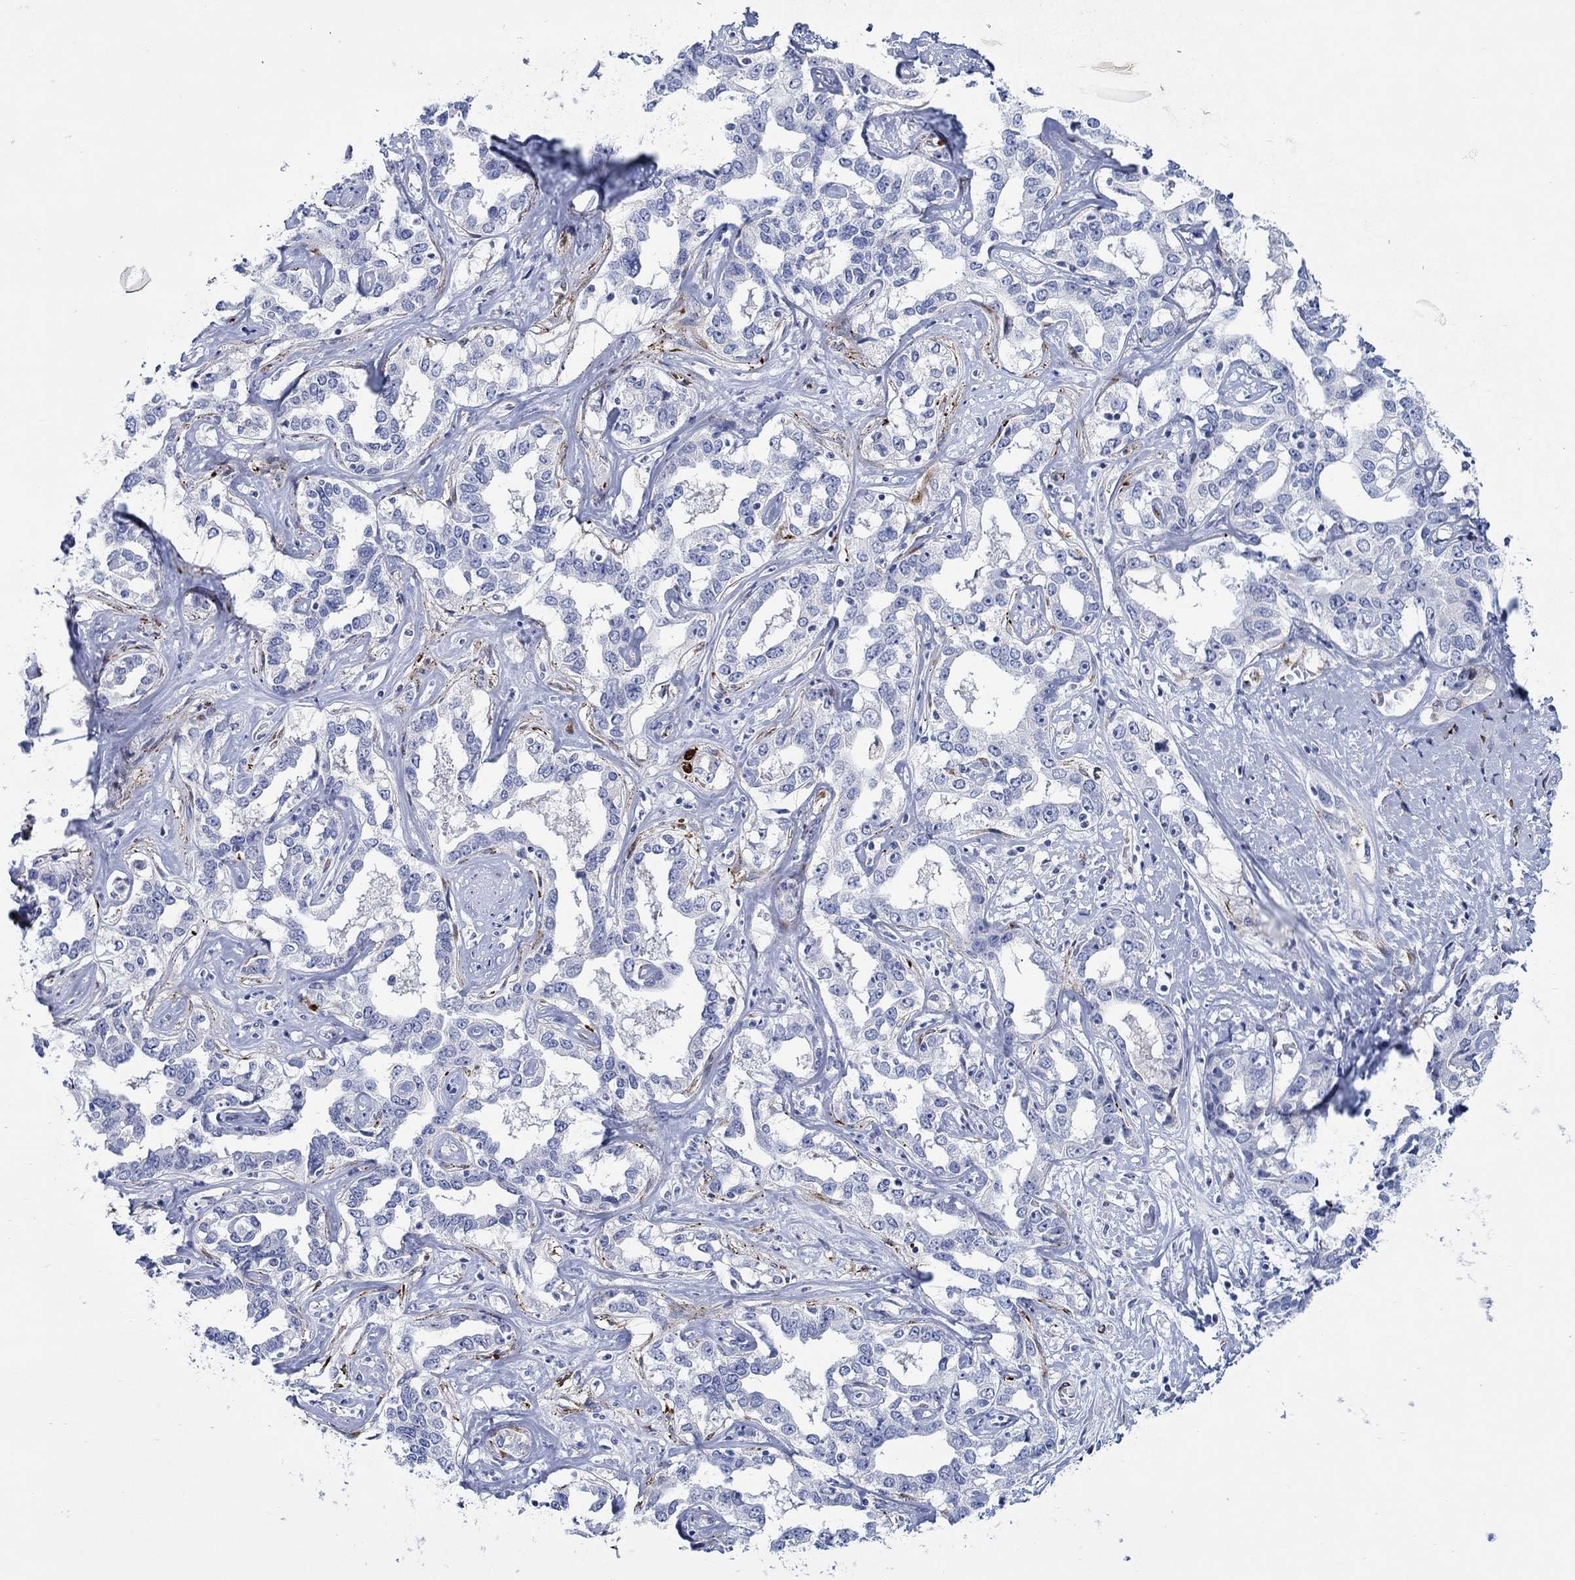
{"staining": {"intensity": "negative", "quantity": "none", "location": "none"}, "tissue": "liver cancer", "cell_type": "Tumor cells", "image_type": "cancer", "snomed": [{"axis": "morphology", "description": "Cholangiocarcinoma"}, {"axis": "topography", "description": "Liver"}], "caption": "This is a image of immunohistochemistry (IHC) staining of liver cholangiocarcinoma, which shows no expression in tumor cells.", "gene": "KSR2", "patient": {"sex": "male", "age": 59}}